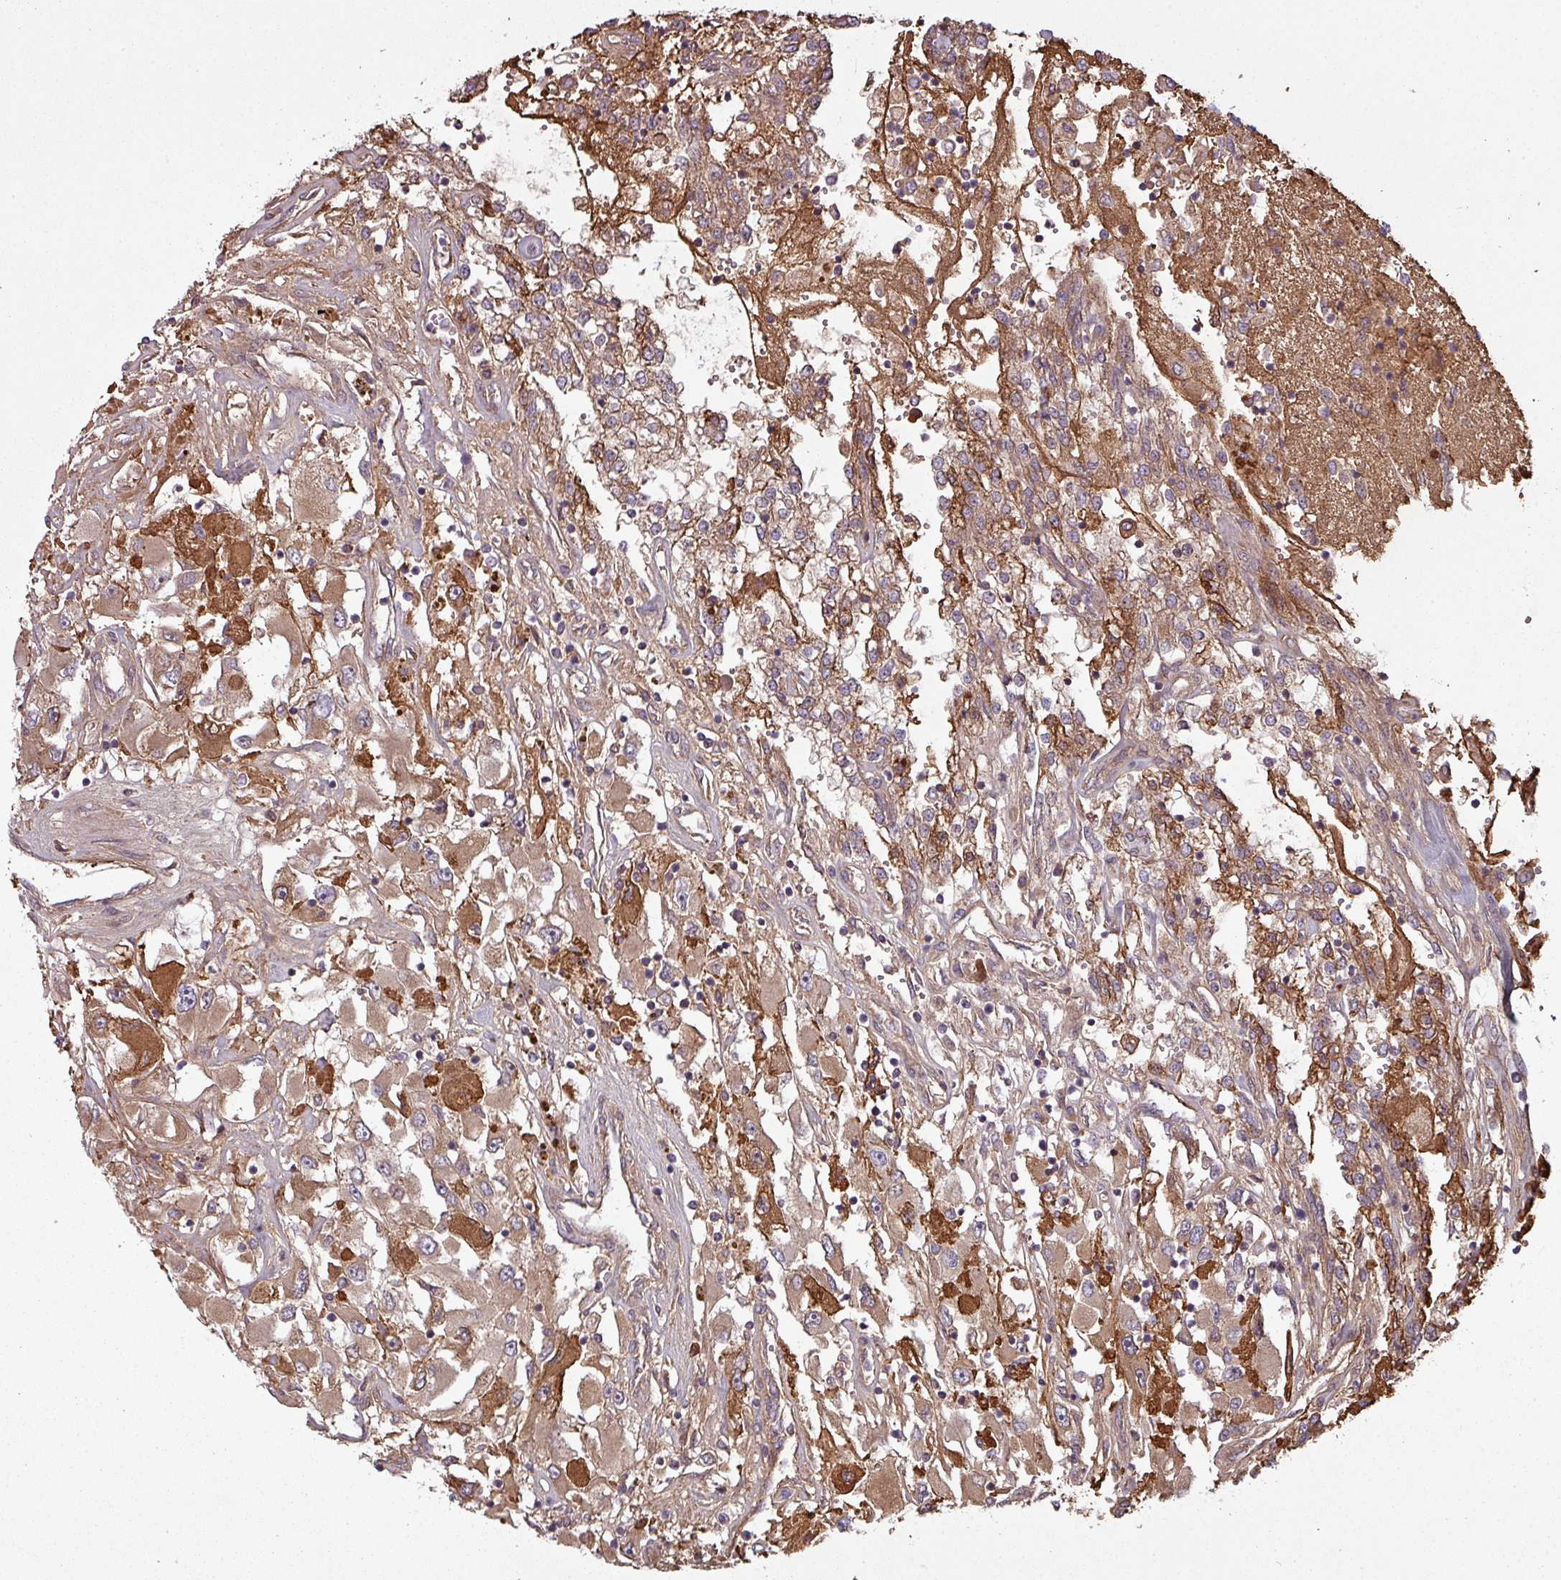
{"staining": {"intensity": "weak", "quantity": ">75%", "location": "cytoplasmic/membranous"}, "tissue": "renal cancer", "cell_type": "Tumor cells", "image_type": "cancer", "snomed": [{"axis": "morphology", "description": "Adenocarcinoma, NOS"}, {"axis": "topography", "description": "Kidney"}], "caption": "Protein staining of renal cancer tissue exhibits weak cytoplasmic/membranous positivity in about >75% of tumor cells. Using DAB (3,3'-diaminobenzidine) (brown) and hematoxylin (blue) stains, captured at high magnification using brightfield microscopy.", "gene": "SNRNP25", "patient": {"sex": "female", "age": 52}}